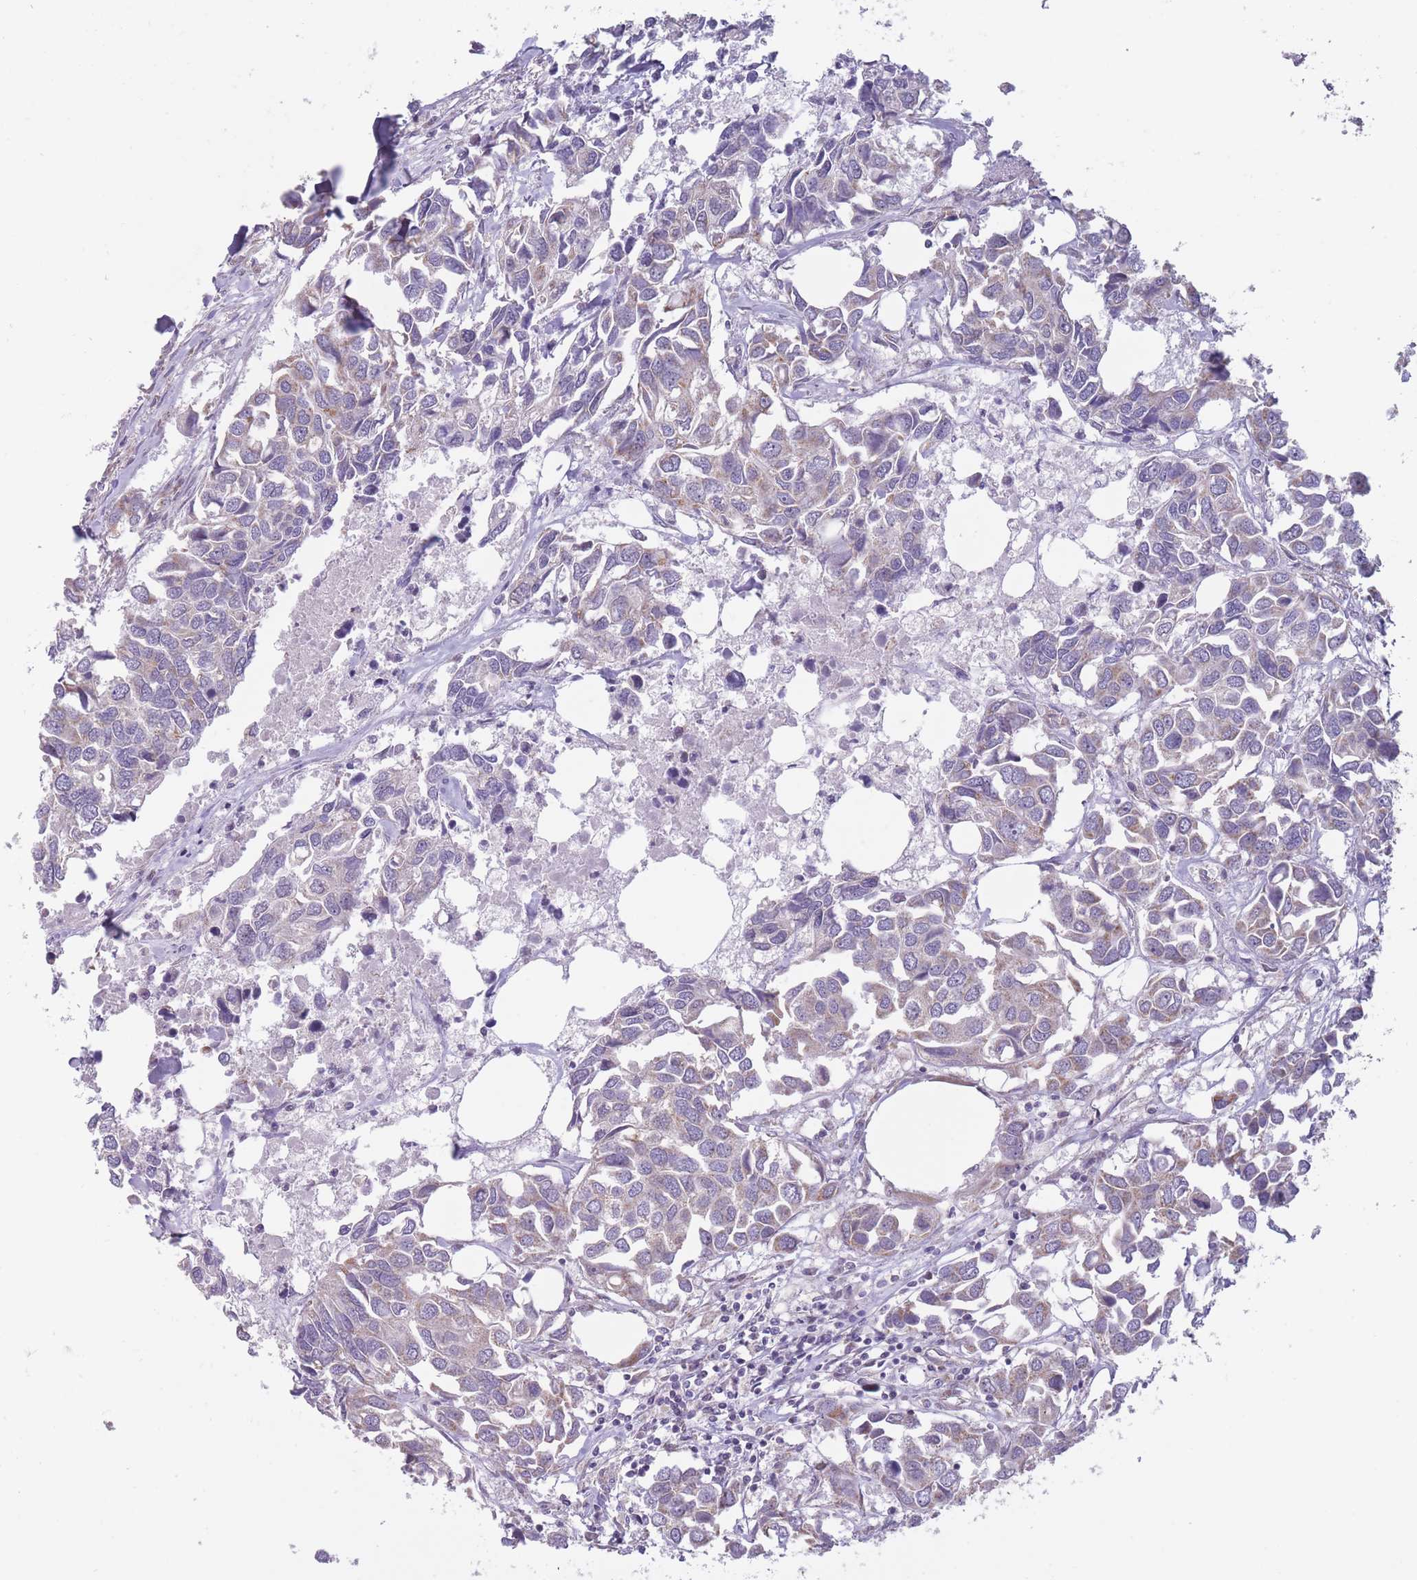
{"staining": {"intensity": "weak", "quantity": "25%-75%", "location": "cytoplasmic/membranous"}, "tissue": "breast cancer", "cell_type": "Tumor cells", "image_type": "cancer", "snomed": [{"axis": "morphology", "description": "Duct carcinoma"}, {"axis": "topography", "description": "Breast"}], "caption": "Breast invasive ductal carcinoma stained for a protein (brown) exhibits weak cytoplasmic/membranous positive staining in approximately 25%-75% of tumor cells.", "gene": "MRPS18C", "patient": {"sex": "female", "age": 83}}